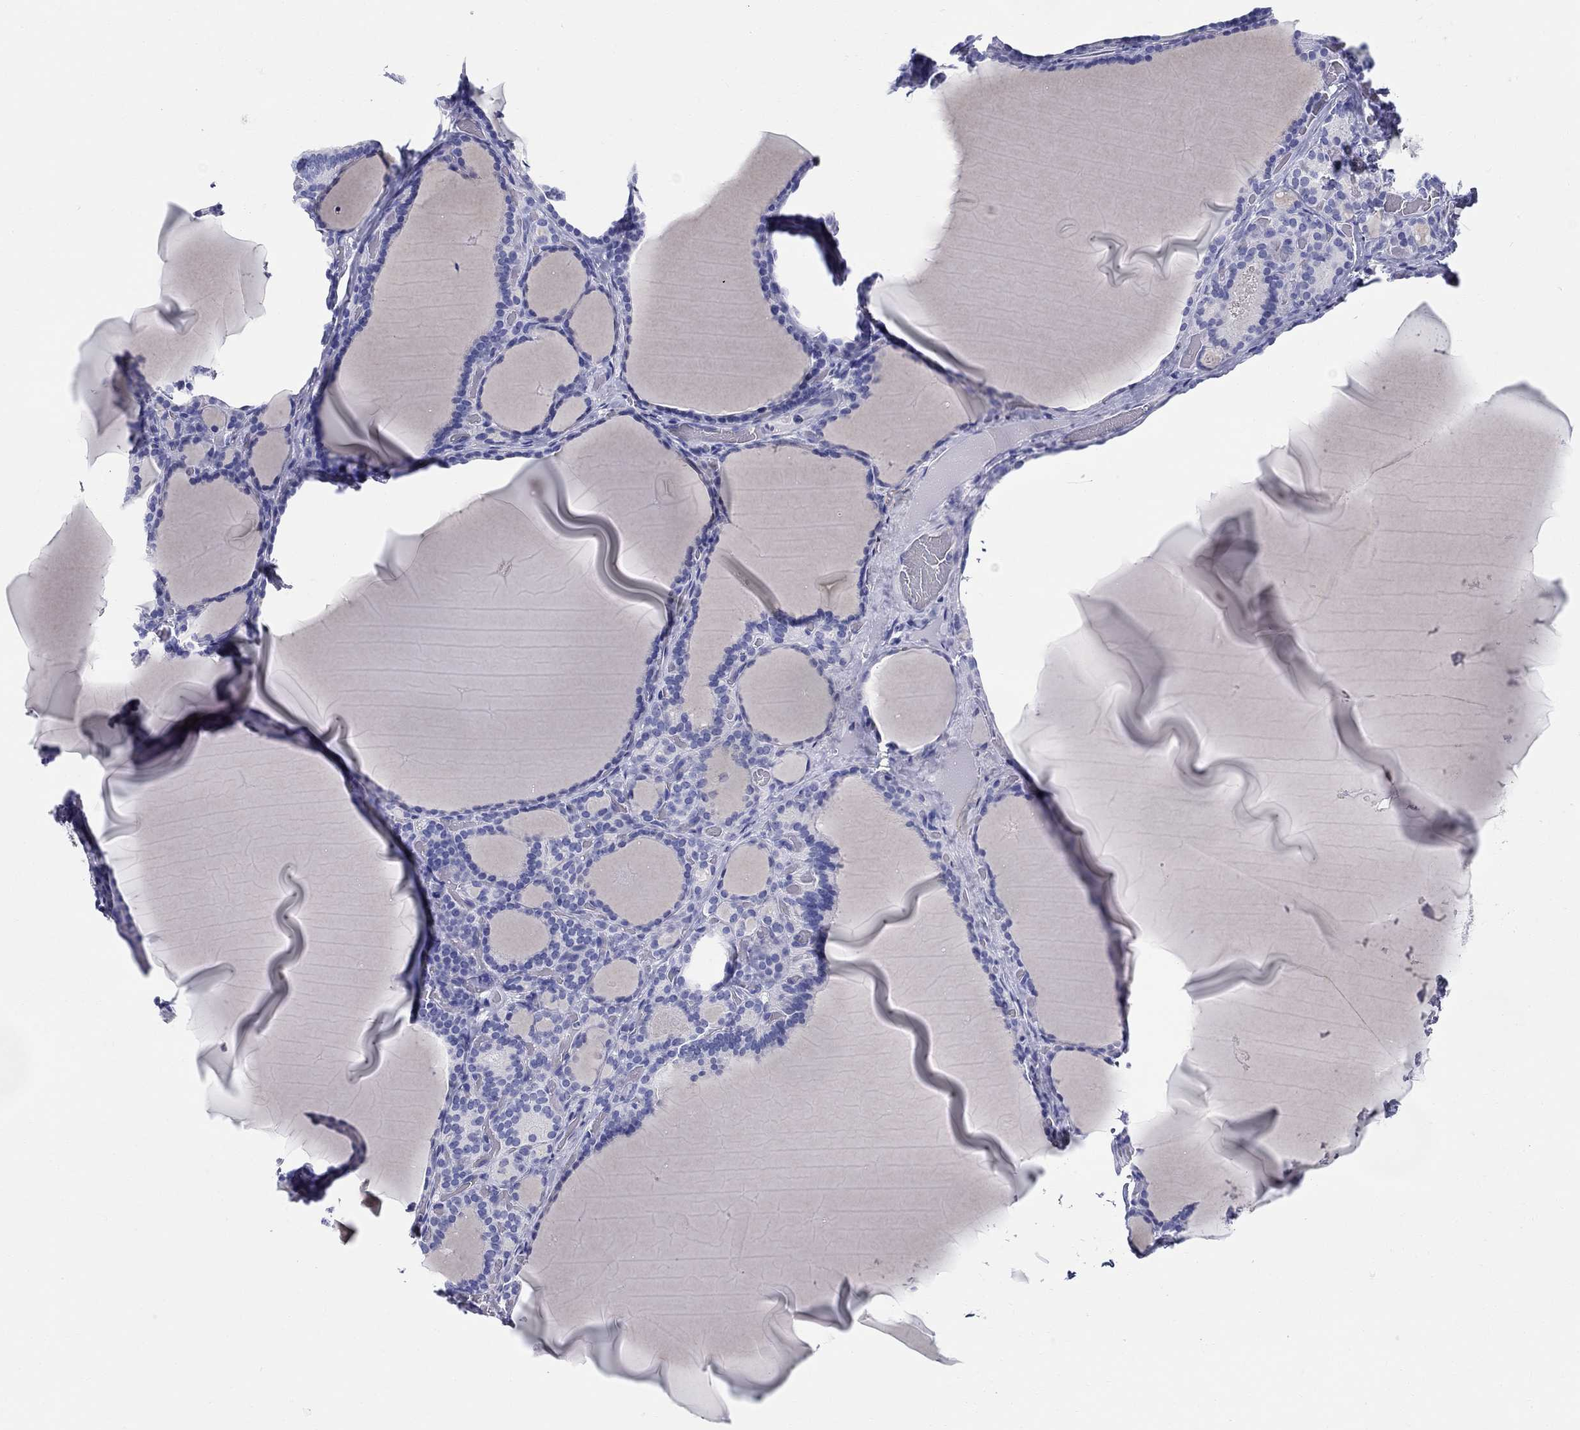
{"staining": {"intensity": "negative", "quantity": "none", "location": "none"}, "tissue": "thyroid gland", "cell_type": "Glandular cells", "image_type": "normal", "snomed": [{"axis": "morphology", "description": "Normal tissue, NOS"}, {"axis": "morphology", "description": "Hyperplasia, NOS"}, {"axis": "topography", "description": "Thyroid gland"}], "caption": "Protein analysis of unremarkable thyroid gland reveals no significant staining in glandular cells. (Brightfield microscopy of DAB IHC at high magnification).", "gene": "LAMP5", "patient": {"sex": "female", "age": 27}}